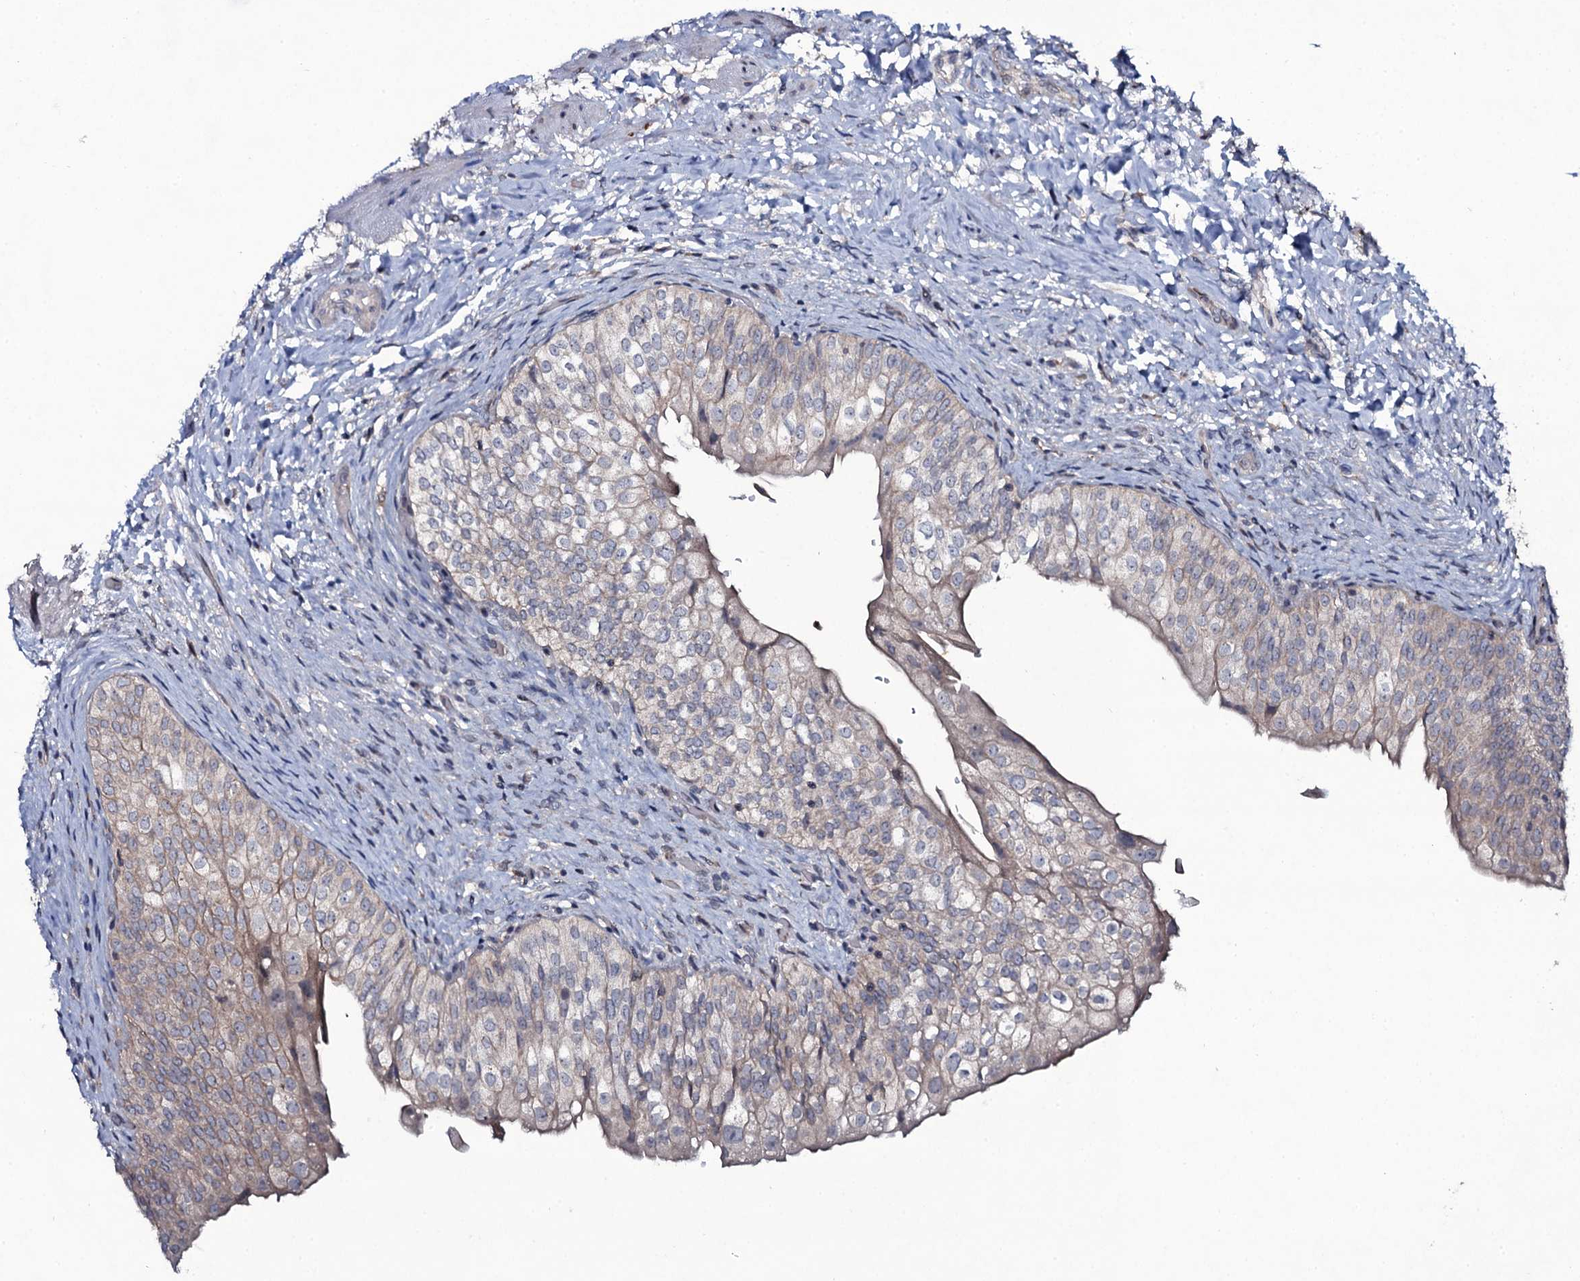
{"staining": {"intensity": "weak", "quantity": "25%-75%", "location": "cytoplasmic/membranous"}, "tissue": "urinary bladder", "cell_type": "Urothelial cells", "image_type": "normal", "snomed": [{"axis": "morphology", "description": "Normal tissue, NOS"}, {"axis": "topography", "description": "Urinary bladder"}], "caption": "Urinary bladder was stained to show a protein in brown. There is low levels of weak cytoplasmic/membranous expression in about 25%-75% of urothelial cells. Nuclei are stained in blue.", "gene": "SNAP23", "patient": {"sex": "male", "age": 55}}